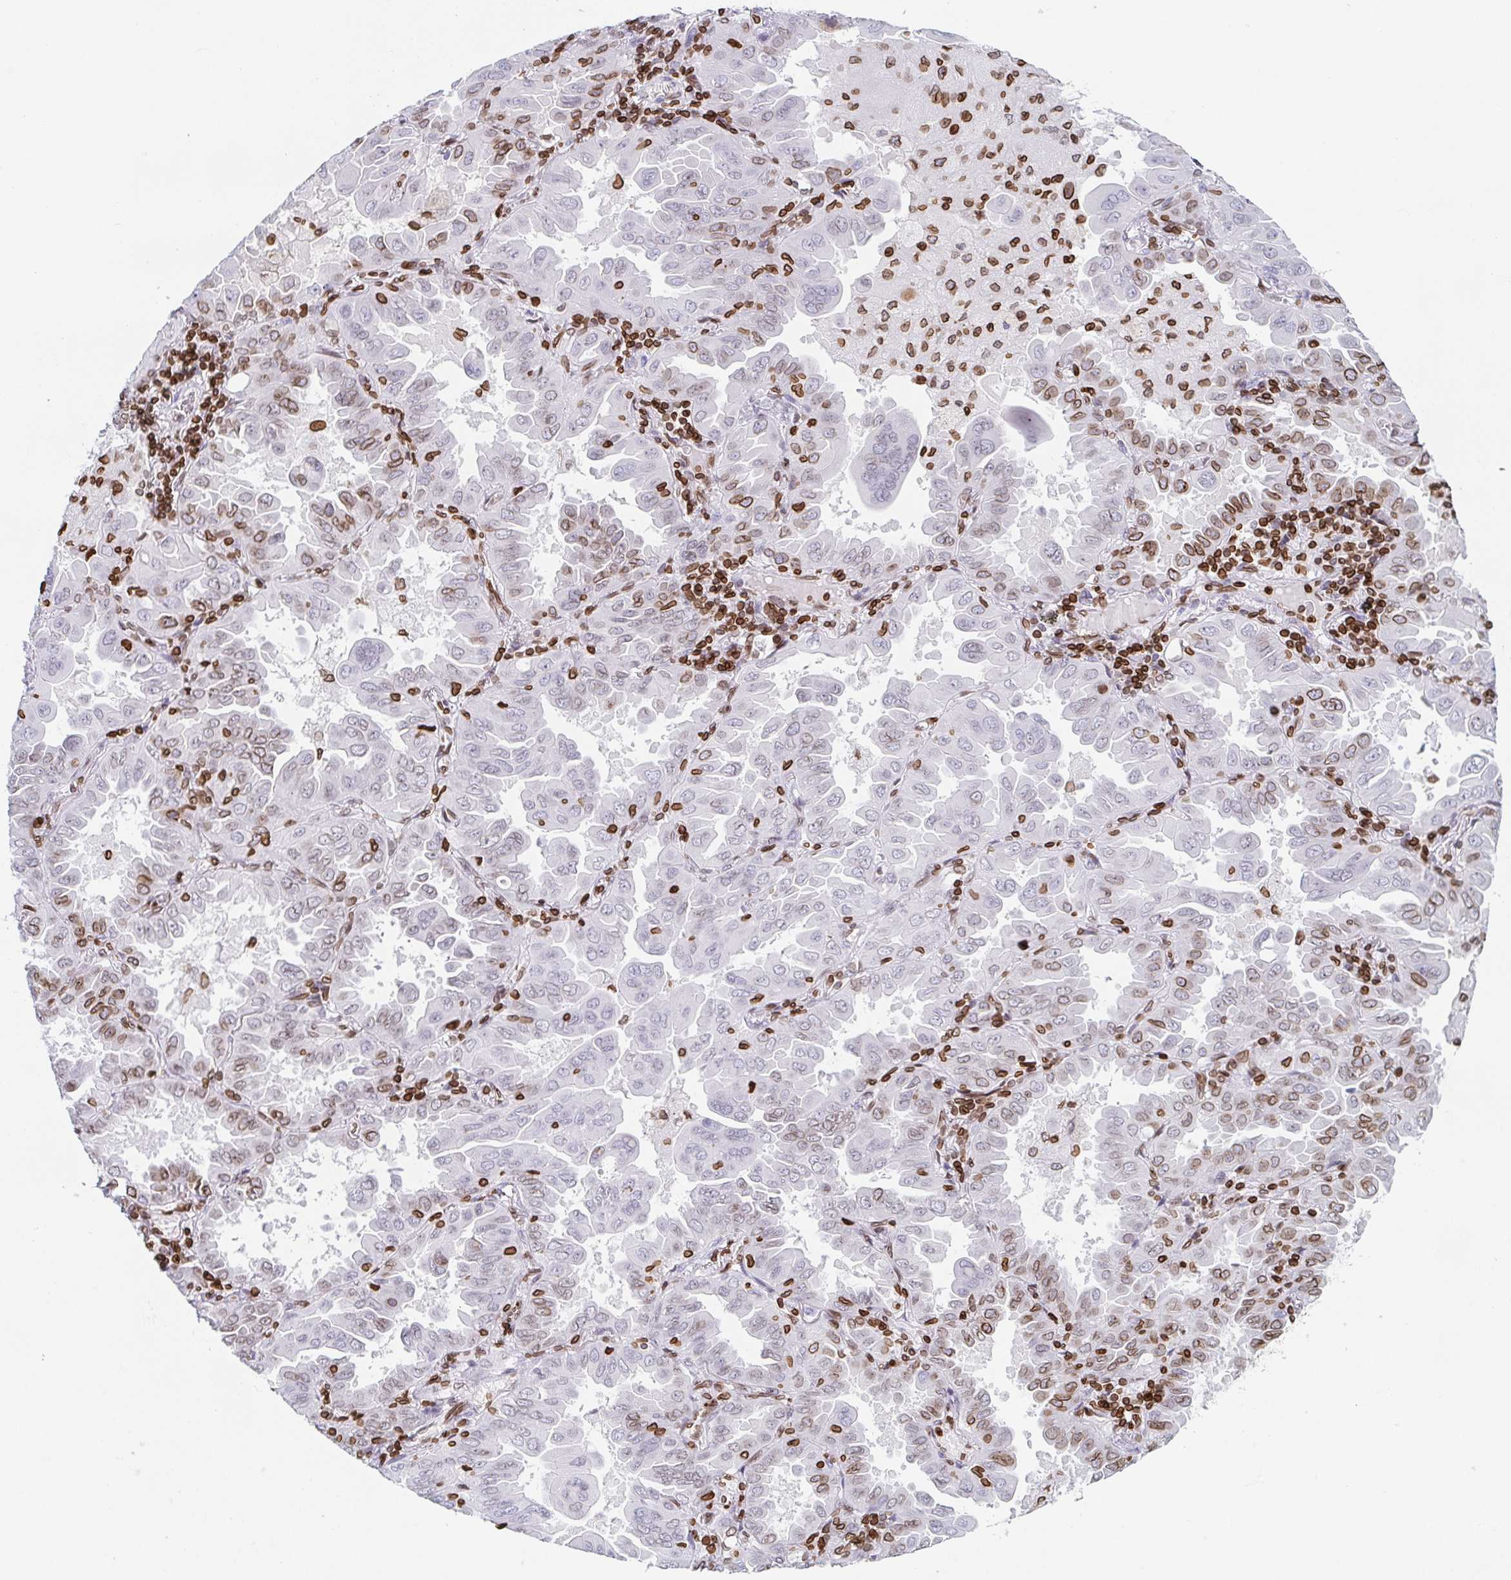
{"staining": {"intensity": "moderate", "quantity": "<25%", "location": "cytoplasmic/membranous,nuclear"}, "tissue": "lung cancer", "cell_type": "Tumor cells", "image_type": "cancer", "snomed": [{"axis": "morphology", "description": "Adenocarcinoma, NOS"}, {"axis": "topography", "description": "Lung"}], "caption": "This is an image of immunohistochemistry staining of lung cancer, which shows moderate positivity in the cytoplasmic/membranous and nuclear of tumor cells.", "gene": "BTBD7", "patient": {"sex": "male", "age": 64}}